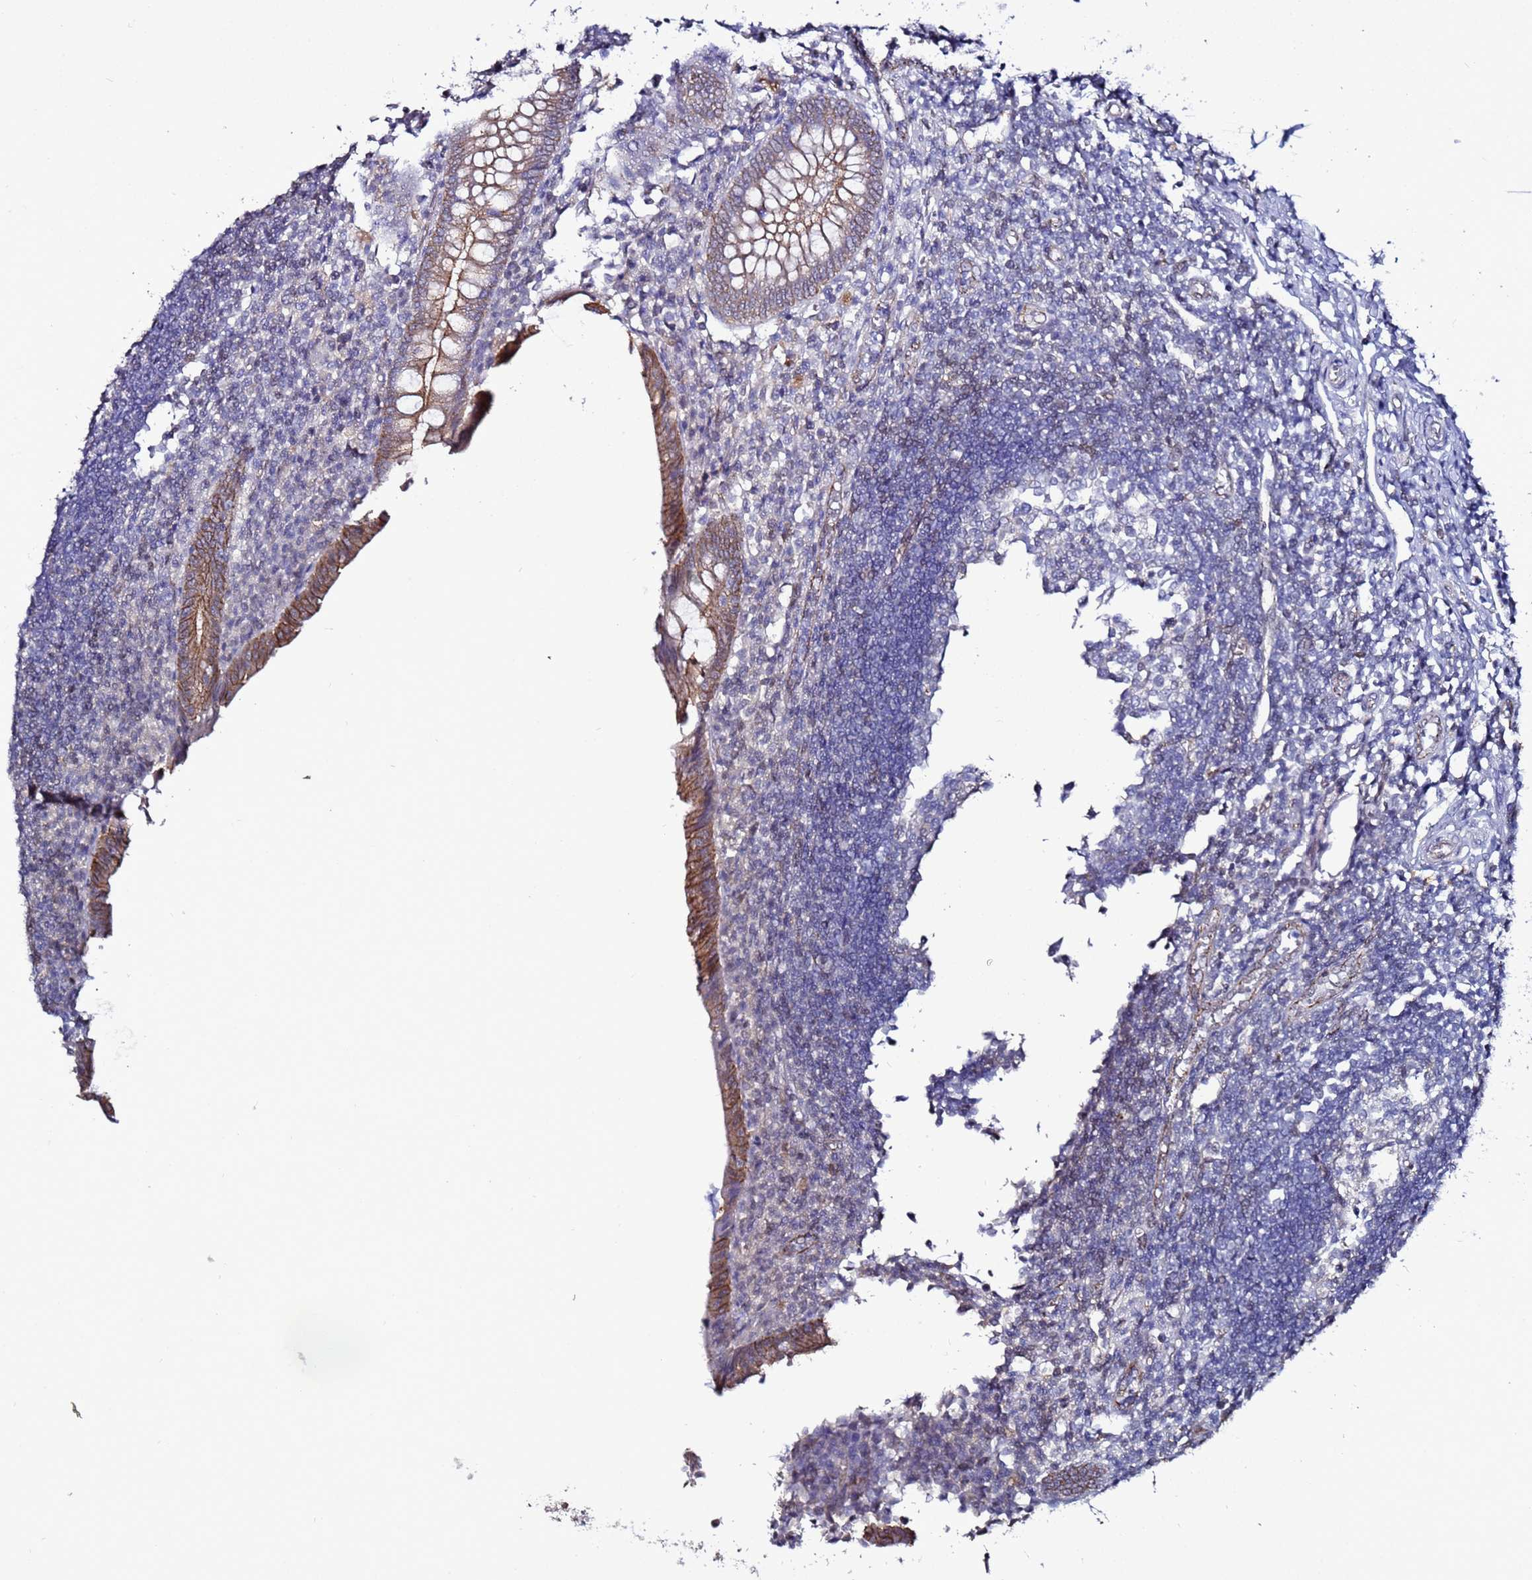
{"staining": {"intensity": "moderate", "quantity": "<25%", "location": "cytoplasmic/membranous"}, "tissue": "appendix", "cell_type": "Glandular cells", "image_type": "normal", "snomed": [{"axis": "morphology", "description": "Normal tissue, NOS"}, {"axis": "topography", "description": "Appendix"}], "caption": "A histopathology image of human appendix stained for a protein exhibits moderate cytoplasmic/membranous brown staining in glandular cells.", "gene": "TENM3", "patient": {"sex": "female", "age": 17}}